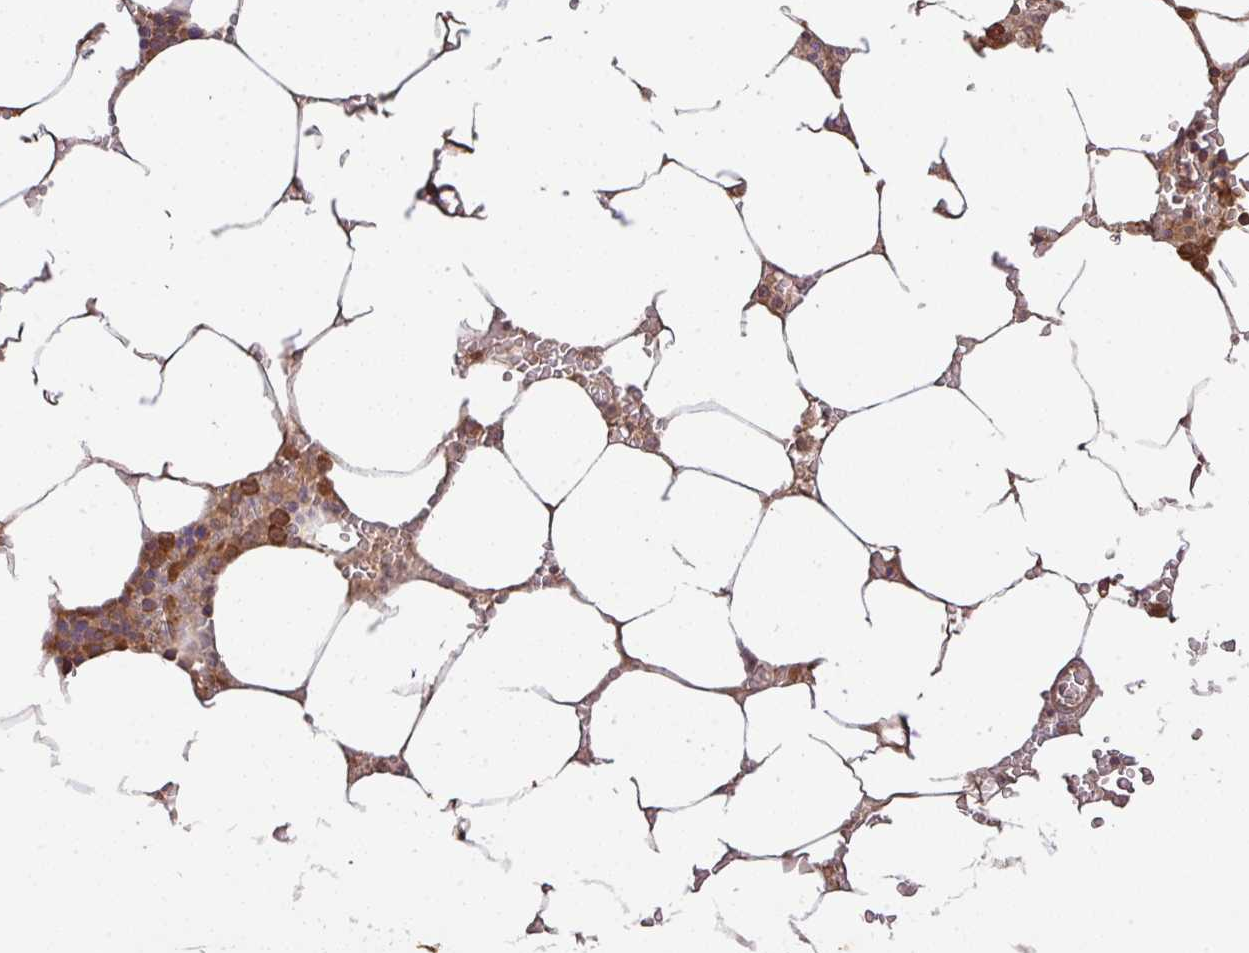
{"staining": {"intensity": "strong", "quantity": "25%-75%", "location": "cytoplasmic/membranous,nuclear"}, "tissue": "bone marrow", "cell_type": "Hematopoietic cells", "image_type": "normal", "snomed": [{"axis": "morphology", "description": "Normal tissue, NOS"}, {"axis": "topography", "description": "Bone marrow"}], "caption": "This histopathology image displays IHC staining of normal human bone marrow, with high strong cytoplasmic/membranous,nuclear expression in approximately 25%-75% of hematopoietic cells.", "gene": "GSPT1", "patient": {"sex": "male", "age": 70}}